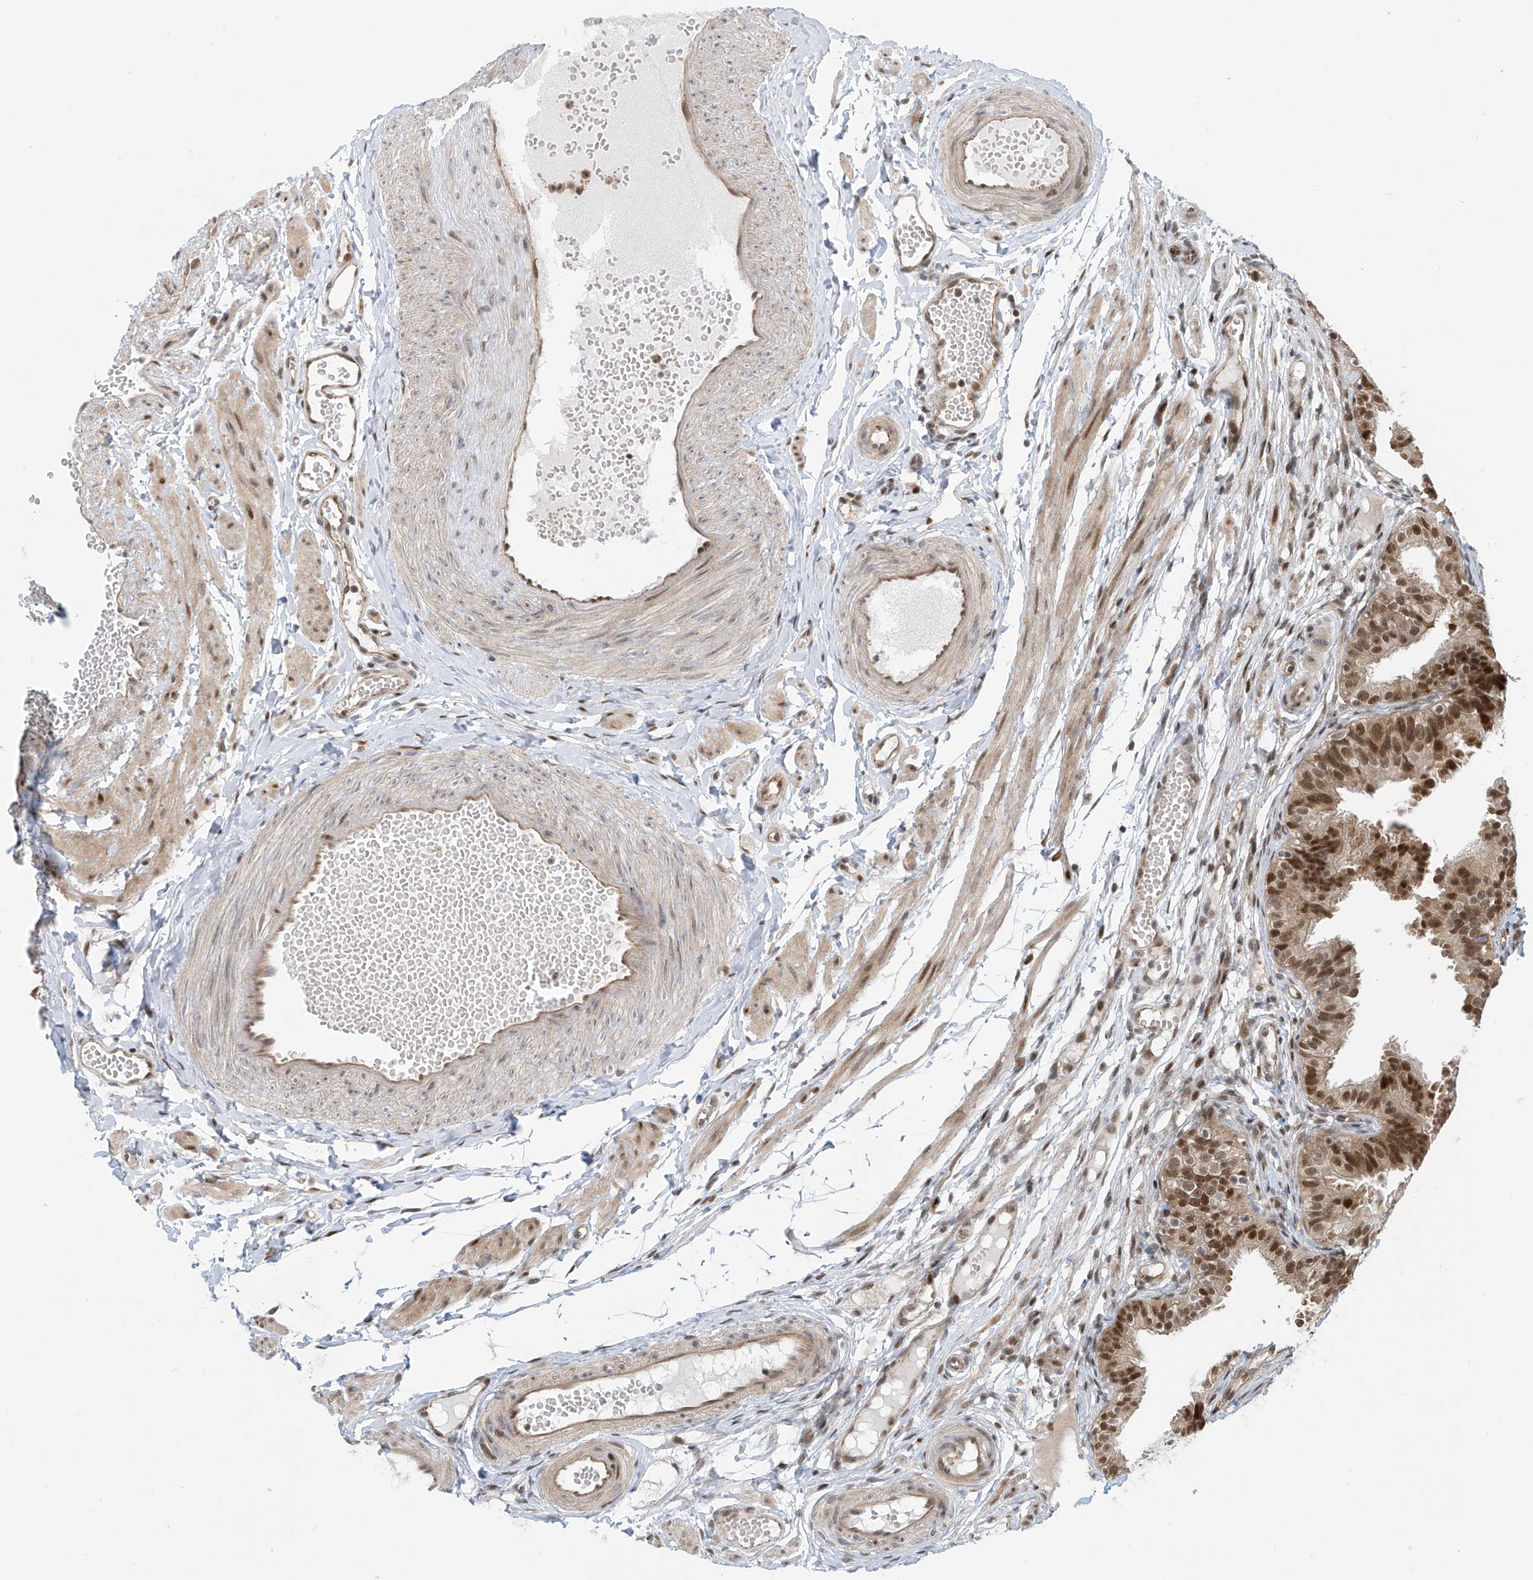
{"staining": {"intensity": "moderate", "quantity": ">75%", "location": "nuclear"}, "tissue": "fallopian tube", "cell_type": "Glandular cells", "image_type": "normal", "snomed": [{"axis": "morphology", "description": "Normal tissue, NOS"}, {"axis": "topography", "description": "Fallopian tube"}], "caption": "Unremarkable fallopian tube exhibits moderate nuclear positivity in about >75% of glandular cells Nuclei are stained in blue..", "gene": "LAGE3", "patient": {"sex": "female", "age": 35}}